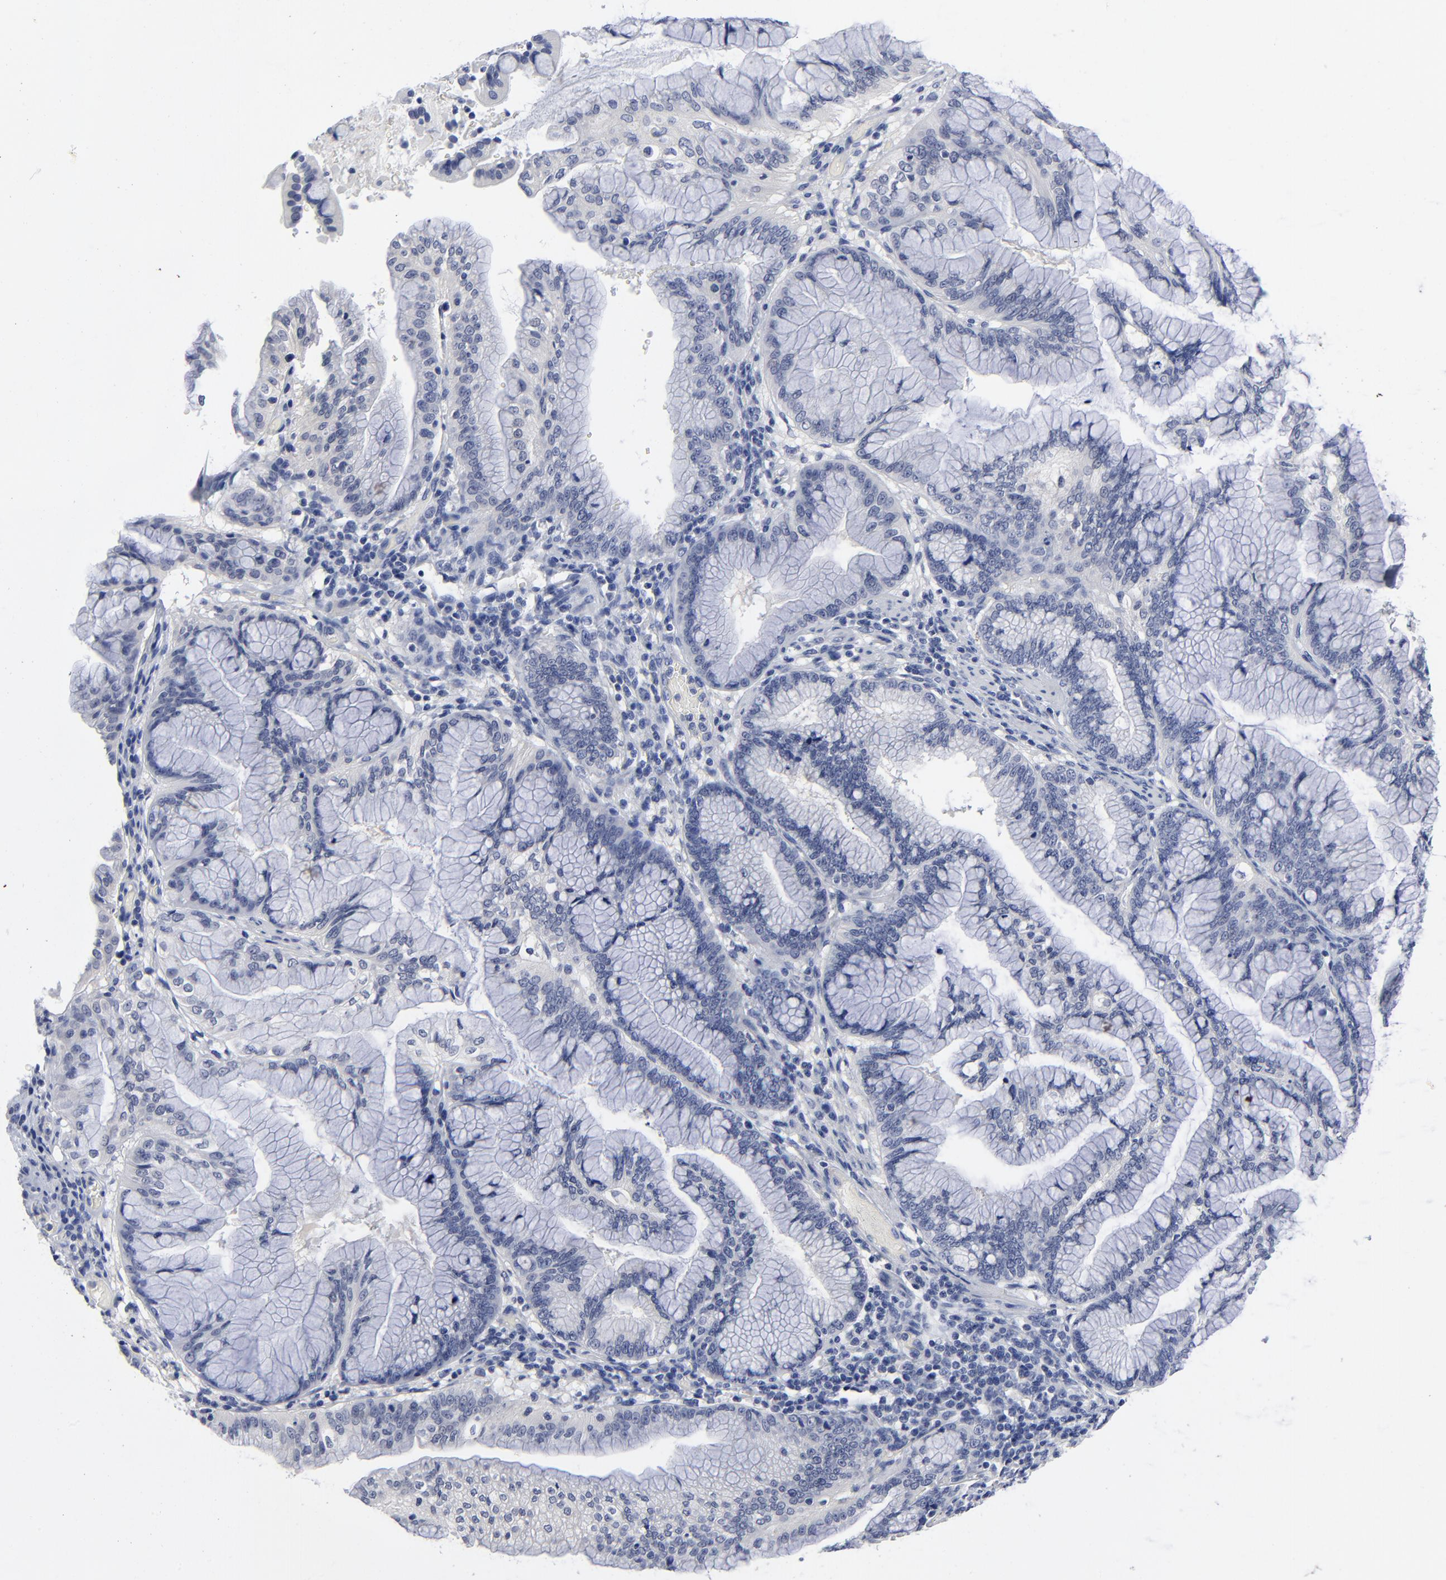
{"staining": {"intensity": "negative", "quantity": "none", "location": "none"}, "tissue": "pancreatic cancer", "cell_type": "Tumor cells", "image_type": "cancer", "snomed": [{"axis": "morphology", "description": "Adenocarcinoma, NOS"}, {"axis": "topography", "description": "Pancreas"}], "caption": "Immunohistochemical staining of human pancreatic cancer (adenocarcinoma) exhibits no significant expression in tumor cells.", "gene": "CLEC4G", "patient": {"sex": "female", "age": 64}}